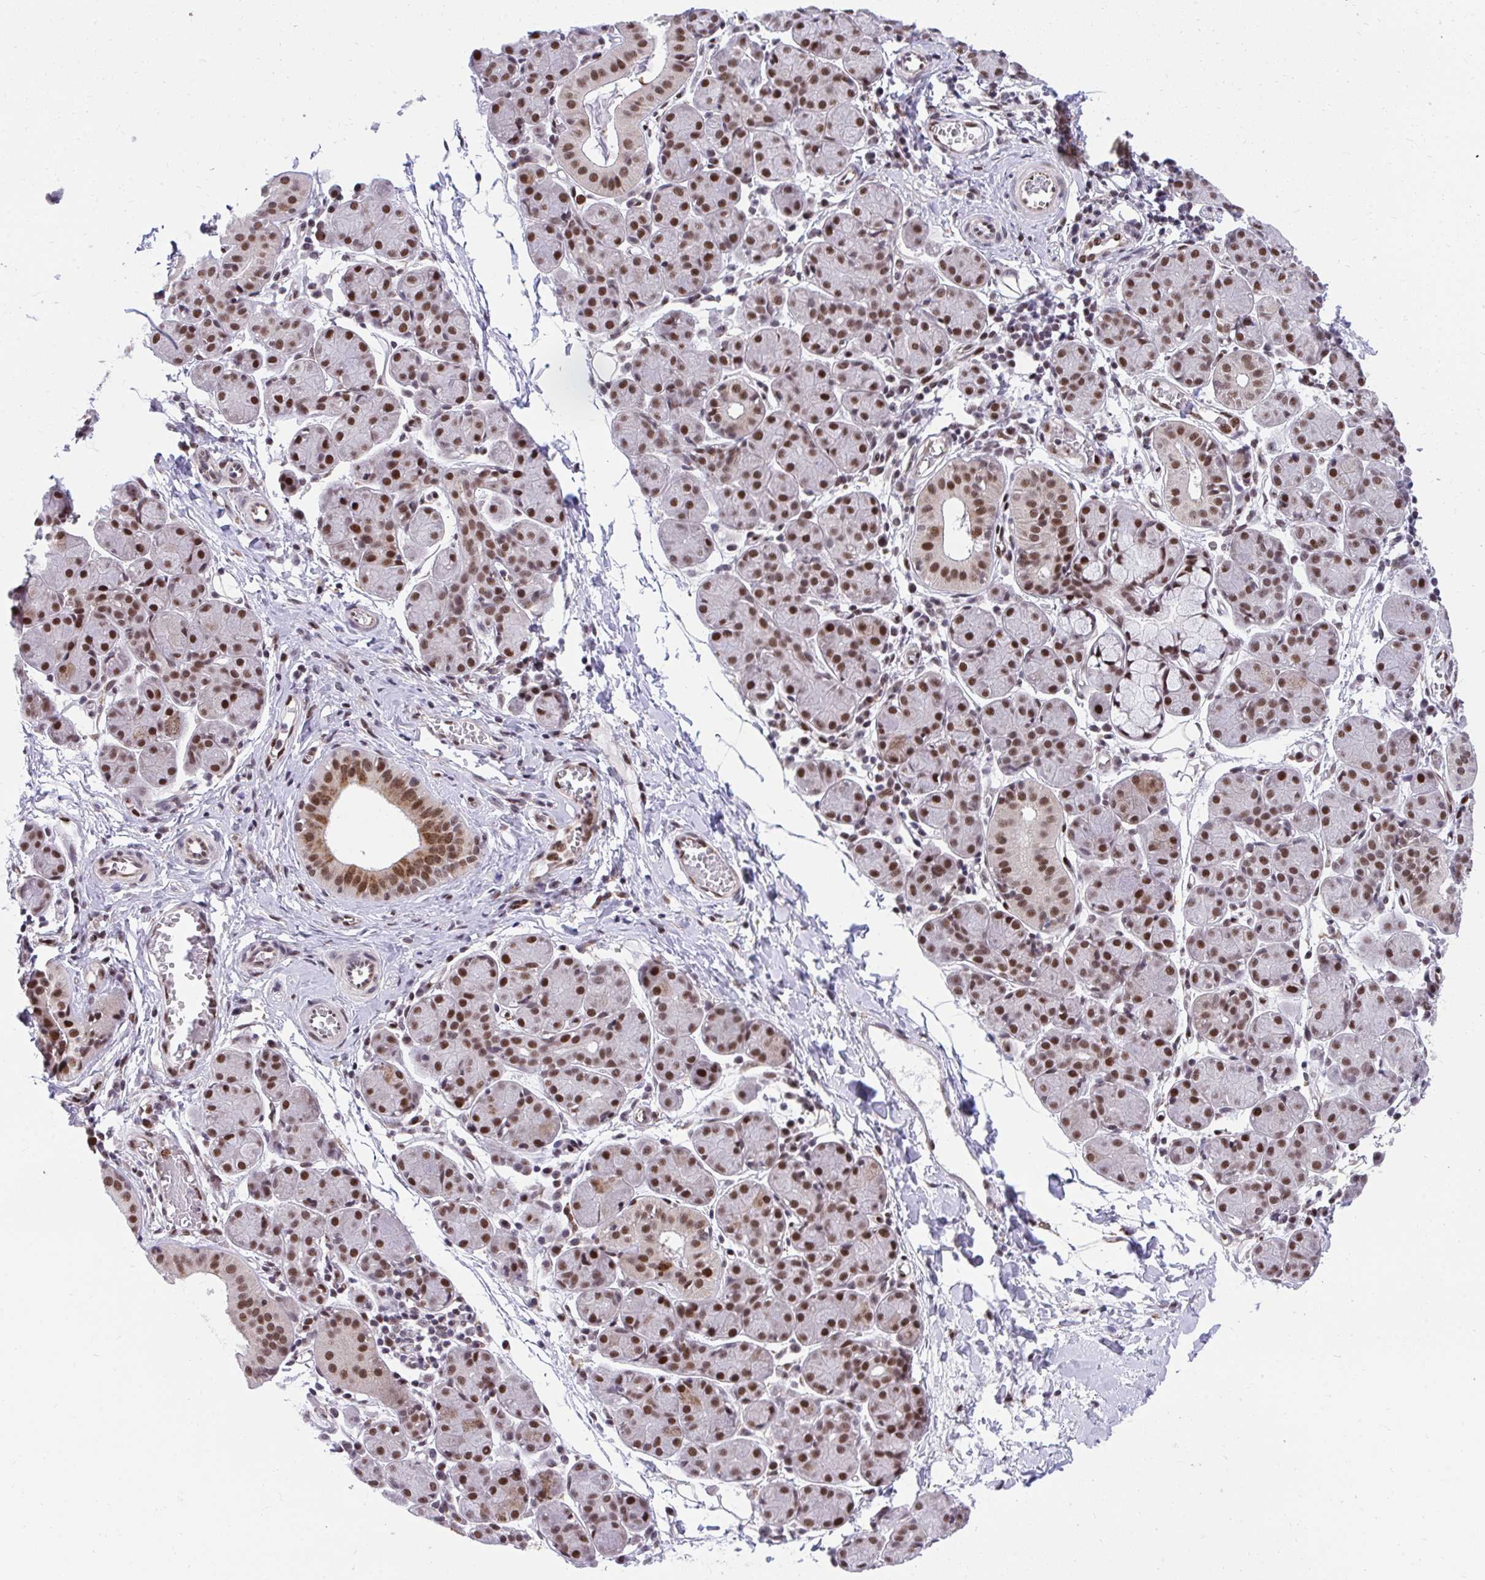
{"staining": {"intensity": "strong", "quantity": ">75%", "location": "nuclear"}, "tissue": "salivary gland", "cell_type": "Glandular cells", "image_type": "normal", "snomed": [{"axis": "morphology", "description": "Normal tissue, NOS"}, {"axis": "morphology", "description": "Inflammation, NOS"}, {"axis": "topography", "description": "Lymph node"}, {"axis": "topography", "description": "Salivary gland"}], "caption": "Brown immunohistochemical staining in normal human salivary gland exhibits strong nuclear staining in approximately >75% of glandular cells. (DAB (3,3'-diaminobenzidine) IHC with brightfield microscopy, high magnification).", "gene": "HOXA4", "patient": {"sex": "male", "age": 3}}